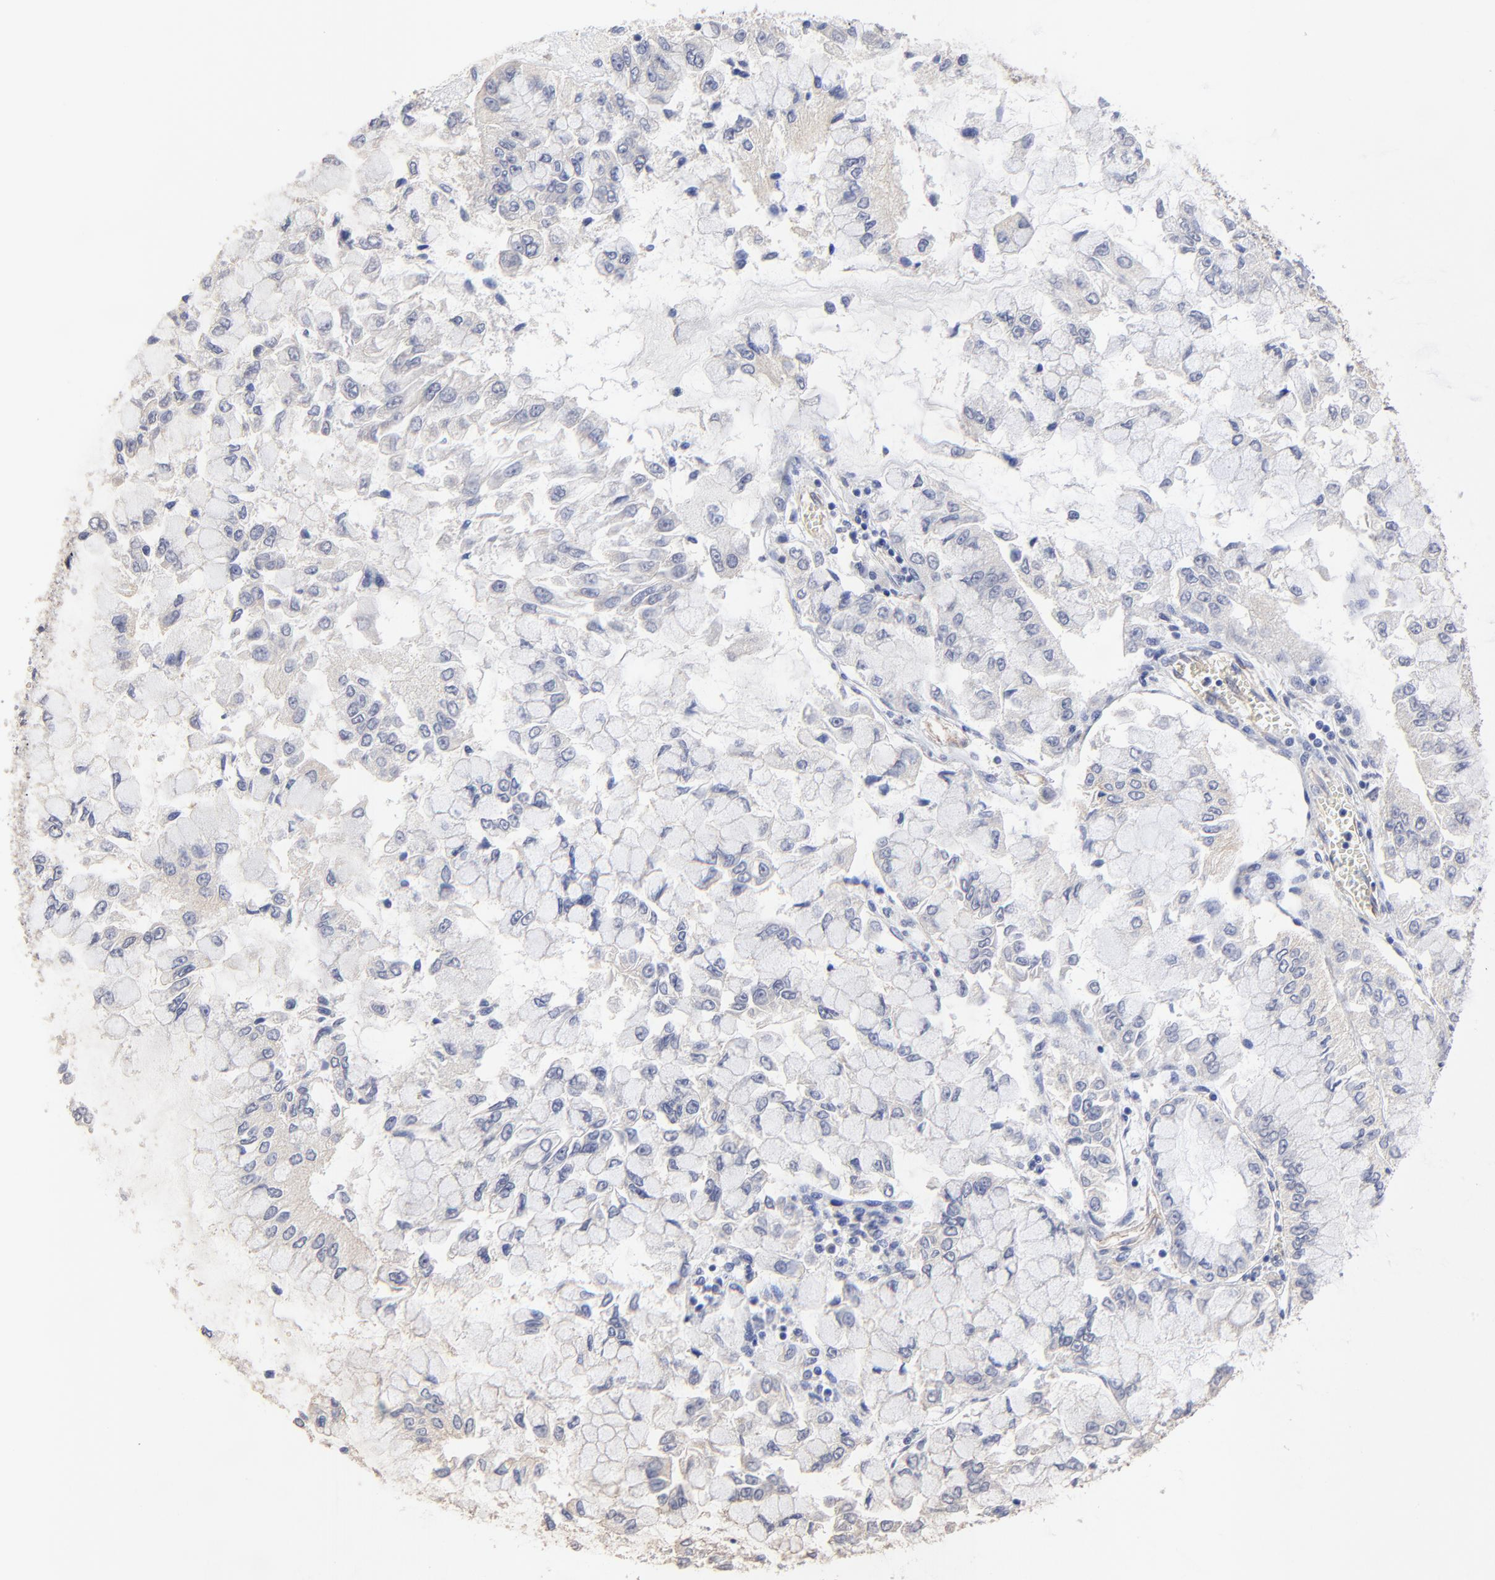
{"staining": {"intensity": "negative", "quantity": "none", "location": "none"}, "tissue": "liver cancer", "cell_type": "Tumor cells", "image_type": "cancer", "snomed": [{"axis": "morphology", "description": "Cholangiocarcinoma"}, {"axis": "topography", "description": "Liver"}], "caption": "Photomicrograph shows no significant protein expression in tumor cells of liver cancer (cholangiocarcinoma). (DAB (3,3'-diaminobenzidine) immunohistochemistry visualized using brightfield microscopy, high magnification).", "gene": "SULF2", "patient": {"sex": "female", "age": 79}}